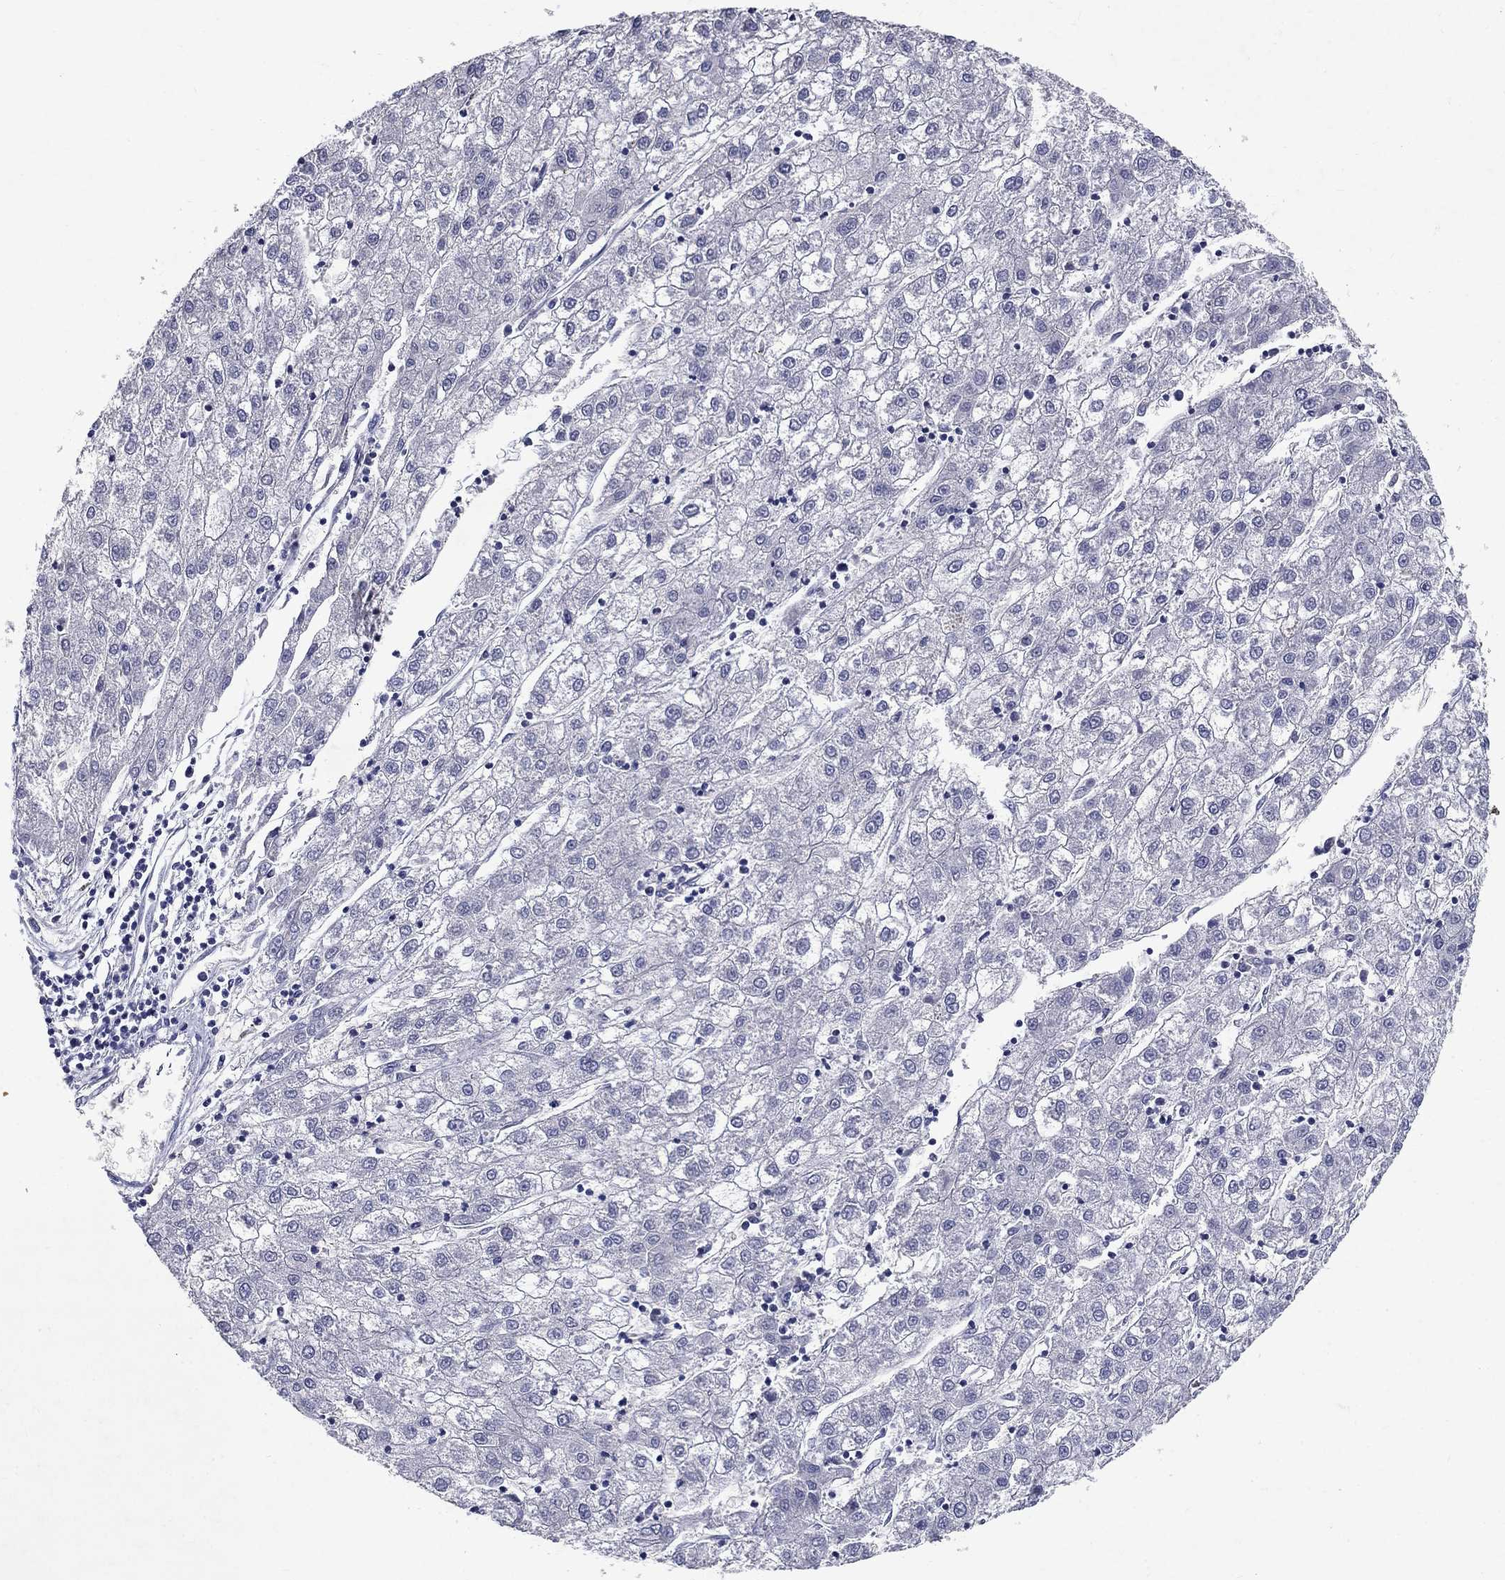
{"staining": {"intensity": "negative", "quantity": "none", "location": "none"}, "tissue": "liver cancer", "cell_type": "Tumor cells", "image_type": "cancer", "snomed": [{"axis": "morphology", "description": "Carcinoma, Hepatocellular, NOS"}, {"axis": "topography", "description": "Liver"}], "caption": "Tumor cells show no significant protein staining in hepatocellular carcinoma (liver).", "gene": "GLTP", "patient": {"sex": "male", "age": 72}}